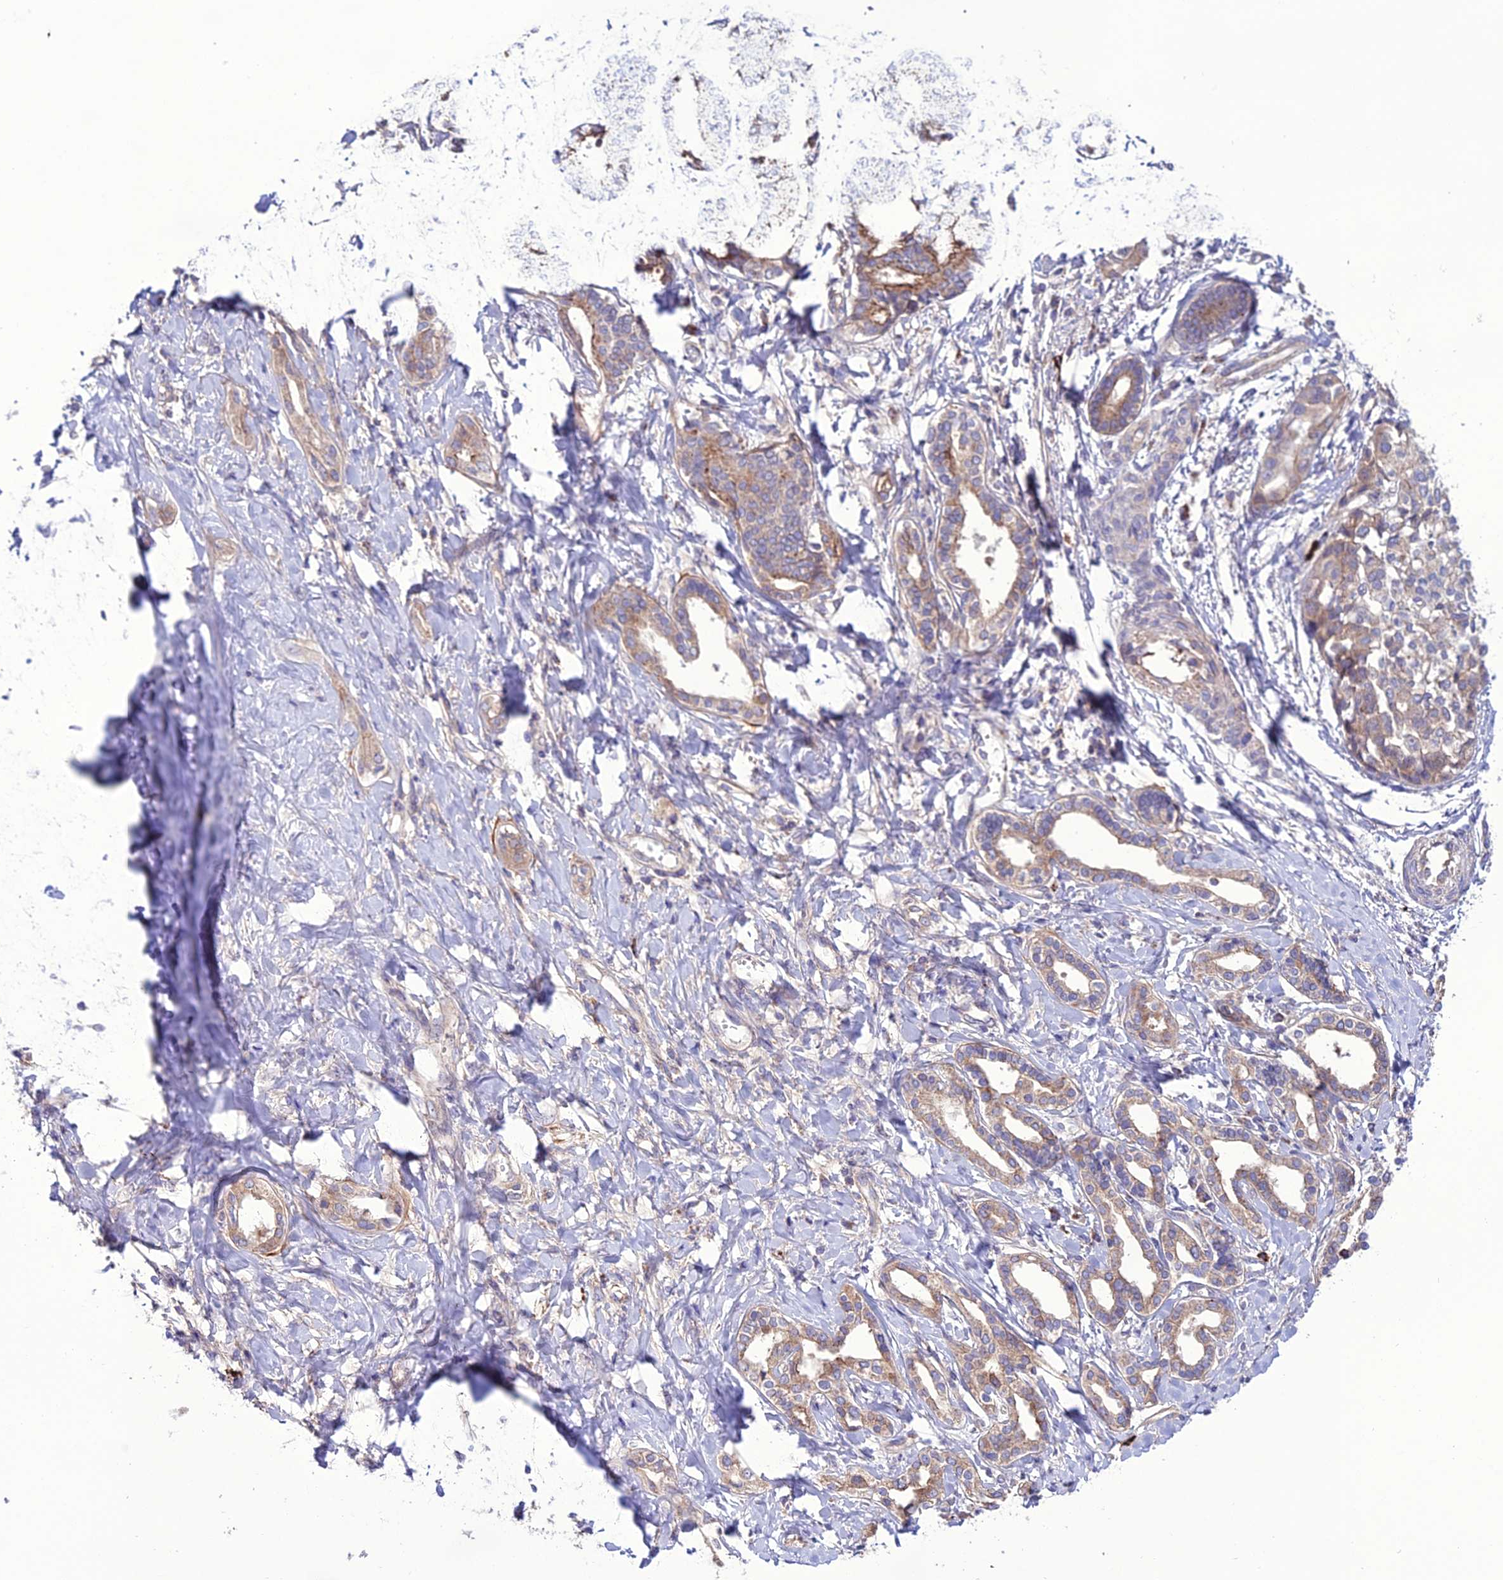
{"staining": {"intensity": "weak", "quantity": ">75%", "location": "cytoplasmic/membranous"}, "tissue": "liver cancer", "cell_type": "Tumor cells", "image_type": "cancer", "snomed": [{"axis": "morphology", "description": "Cholangiocarcinoma"}, {"axis": "topography", "description": "Liver"}], "caption": "IHC micrograph of neoplastic tissue: human liver cancer (cholangiocarcinoma) stained using immunohistochemistry (IHC) shows low levels of weak protein expression localized specifically in the cytoplasmic/membranous of tumor cells, appearing as a cytoplasmic/membranous brown color.", "gene": "PPIL3", "patient": {"sex": "female", "age": 77}}